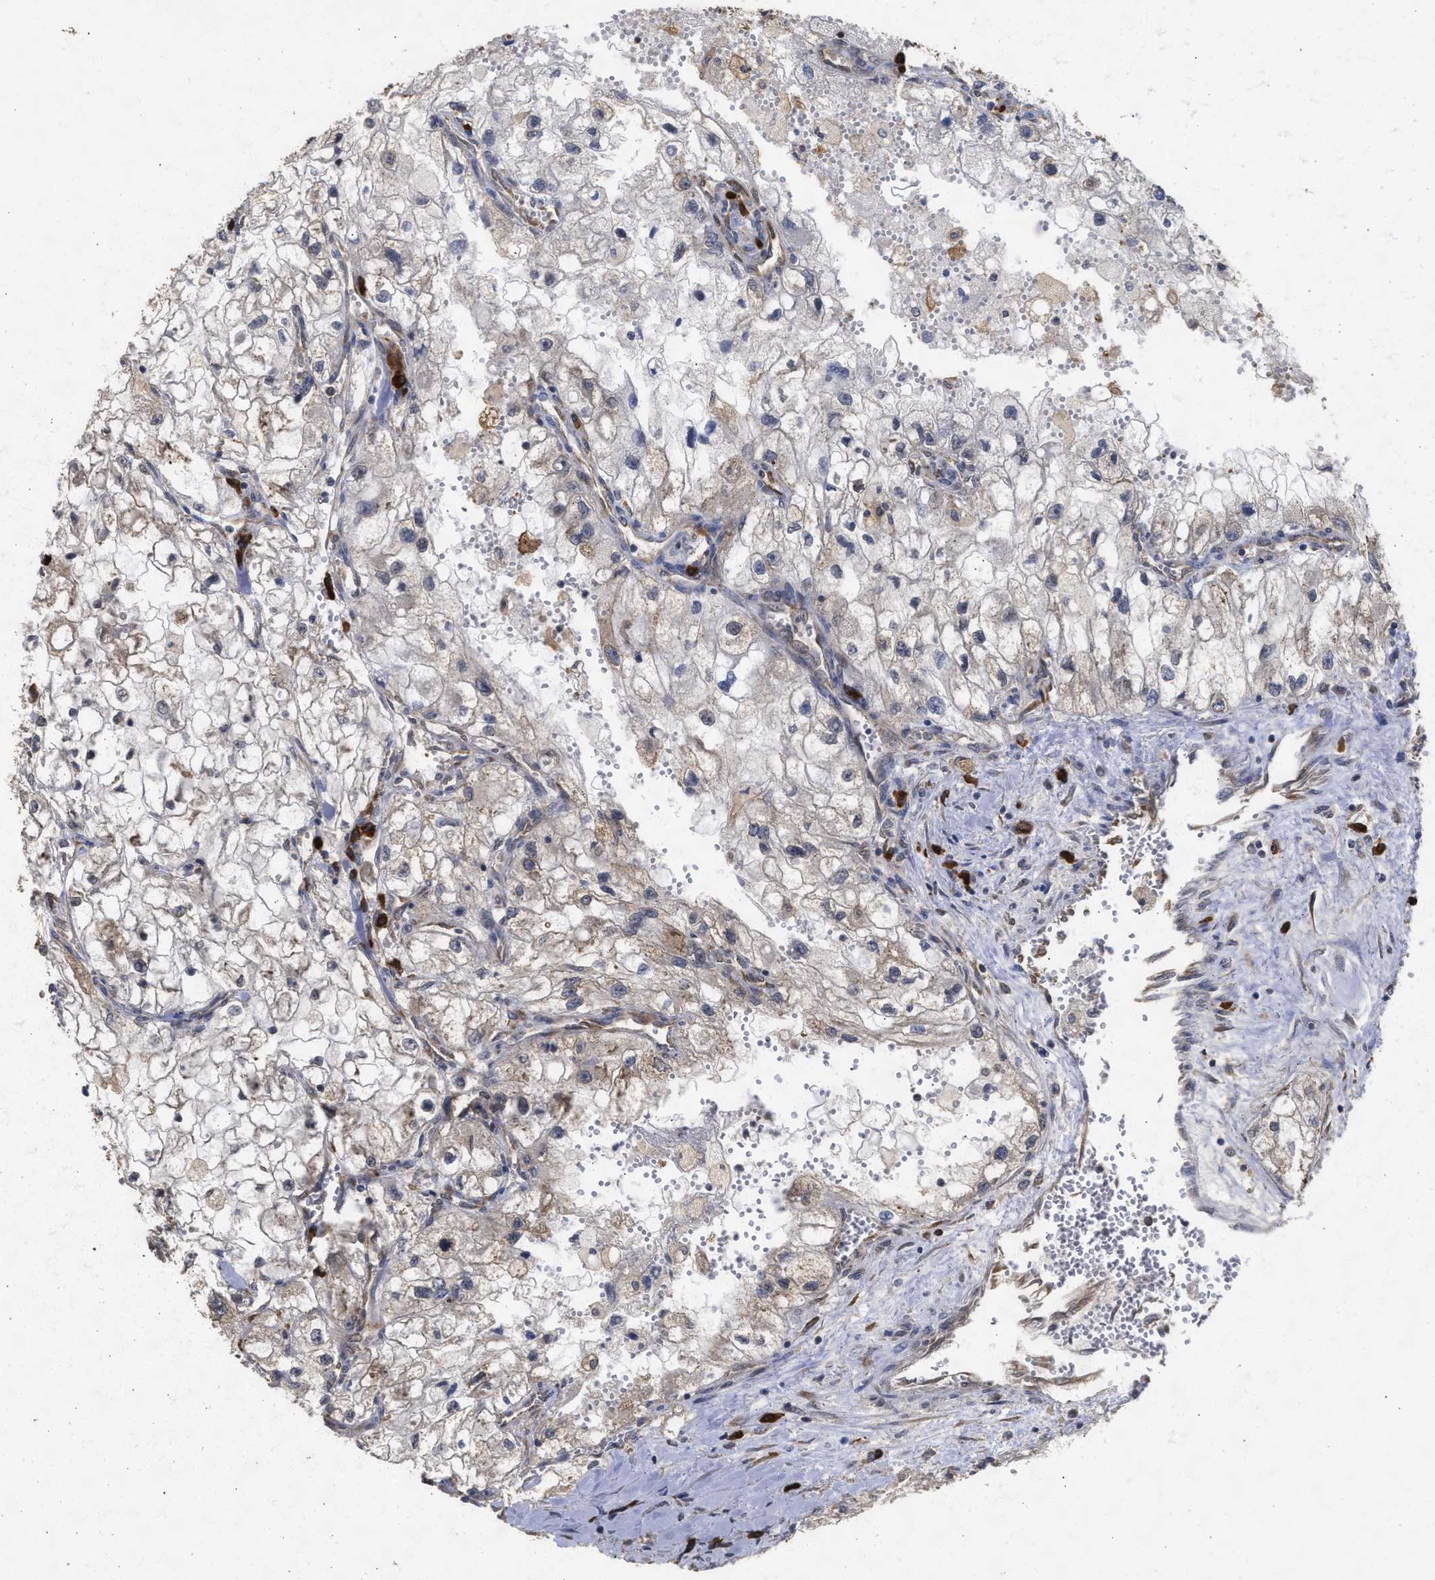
{"staining": {"intensity": "weak", "quantity": ">75%", "location": "cytoplasmic/membranous"}, "tissue": "renal cancer", "cell_type": "Tumor cells", "image_type": "cancer", "snomed": [{"axis": "morphology", "description": "Adenocarcinoma, NOS"}, {"axis": "topography", "description": "Kidney"}], "caption": "A brown stain highlights weak cytoplasmic/membranous staining of a protein in renal cancer tumor cells. The staining was performed using DAB (3,3'-diaminobenzidine) to visualize the protein expression in brown, while the nuclei were stained in blue with hematoxylin (Magnification: 20x).", "gene": "DNAJC1", "patient": {"sex": "female", "age": 70}}